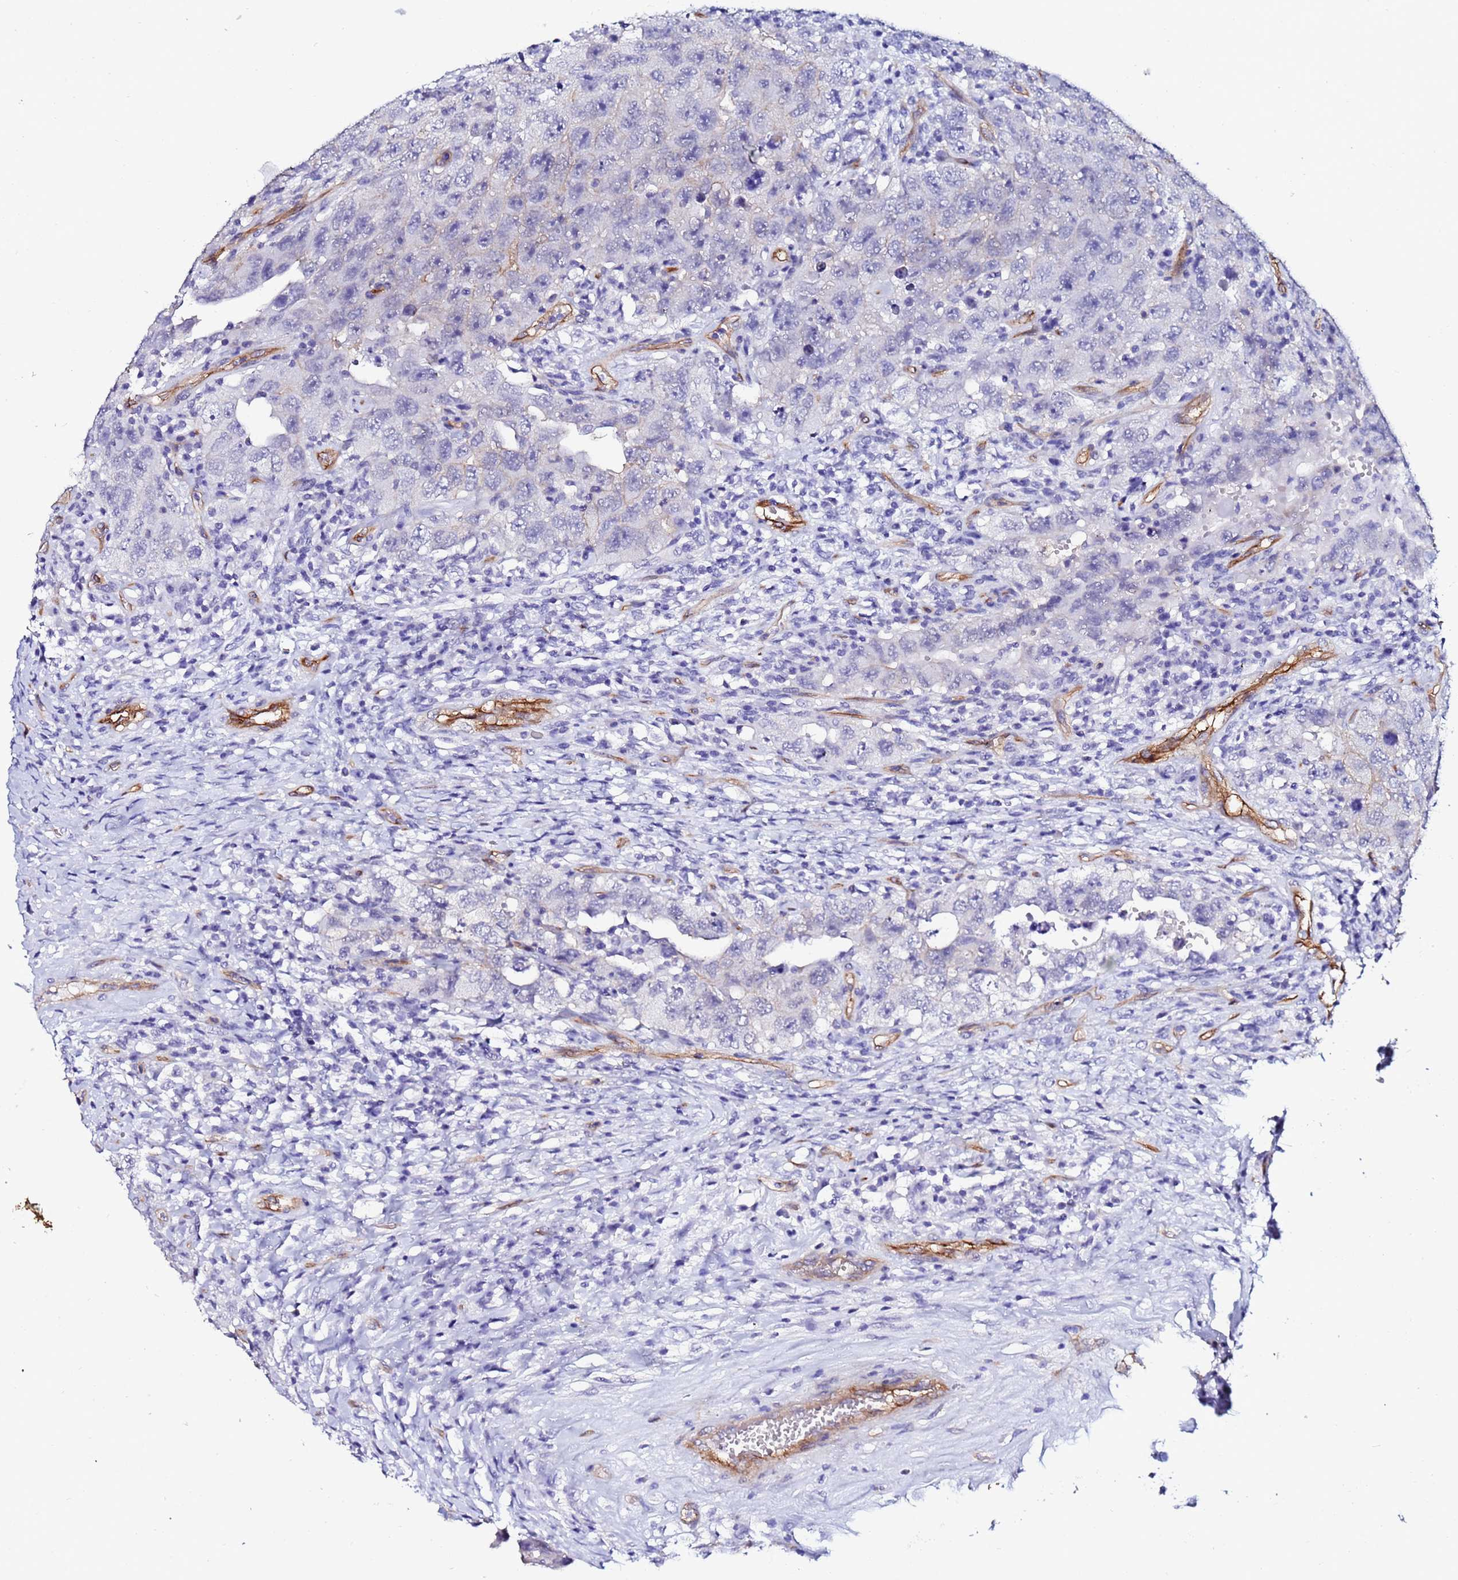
{"staining": {"intensity": "negative", "quantity": "none", "location": "none"}, "tissue": "testis cancer", "cell_type": "Tumor cells", "image_type": "cancer", "snomed": [{"axis": "morphology", "description": "Carcinoma, Embryonal, NOS"}, {"axis": "topography", "description": "Testis"}], "caption": "Image shows no significant protein expression in tumor cells of testis embryonal carcinoma. Brightfield microscopy of immunohistochemistry (IHC) stained with DAB (brown) and hematoxylin (blue), captured at high magnification.", "gene": "DEFB104A", "patient": {"sex": "male", "age": 26}}